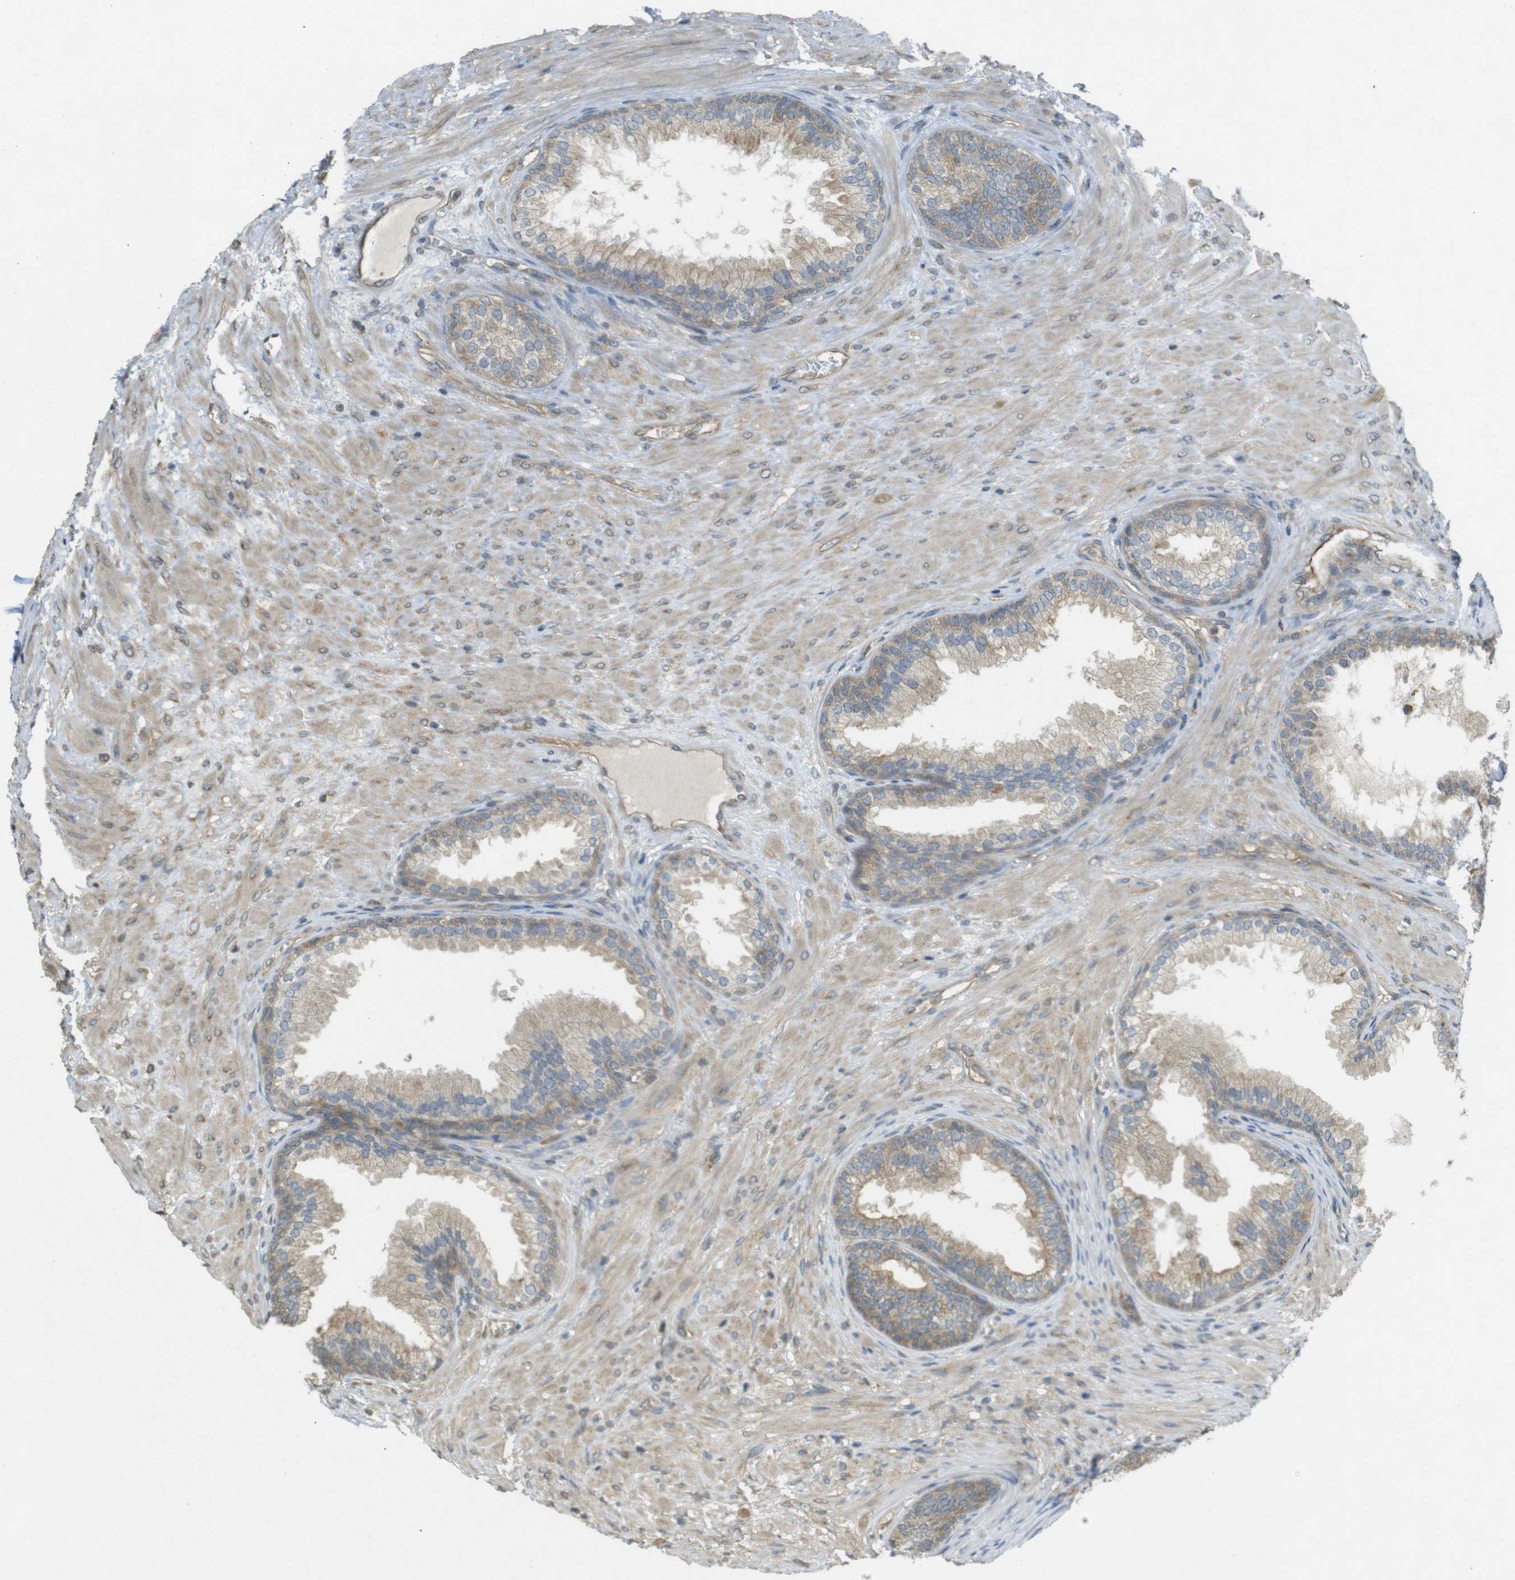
{"staining": {"intensity": "weak", "quantity": ">75%", "location": "cytoplasmic/membranous"}, "tissue": "prostate", "cell_type": "Glandular cells", "image_type": "normal", "snomed": [{"axis": "morphology", "description": "Normal tissue, NOS"}, {"axis": "topography", "description": "Prostate"}], "caption": "A high-resolution photomicrograph shows immunohistochemistry (IHC) staining of normal prostate, which shows weak cytoplasmic/membranous staining in approximately >75% of glandular cells. Using DAB (3,3'-diaminobenzidine) (brown) and hematoxylin (blue) stains, captured at high magnification using brightfield microscopy.", "gene": "KIF5B", "patient": {"sex": "male", "age": 76}}